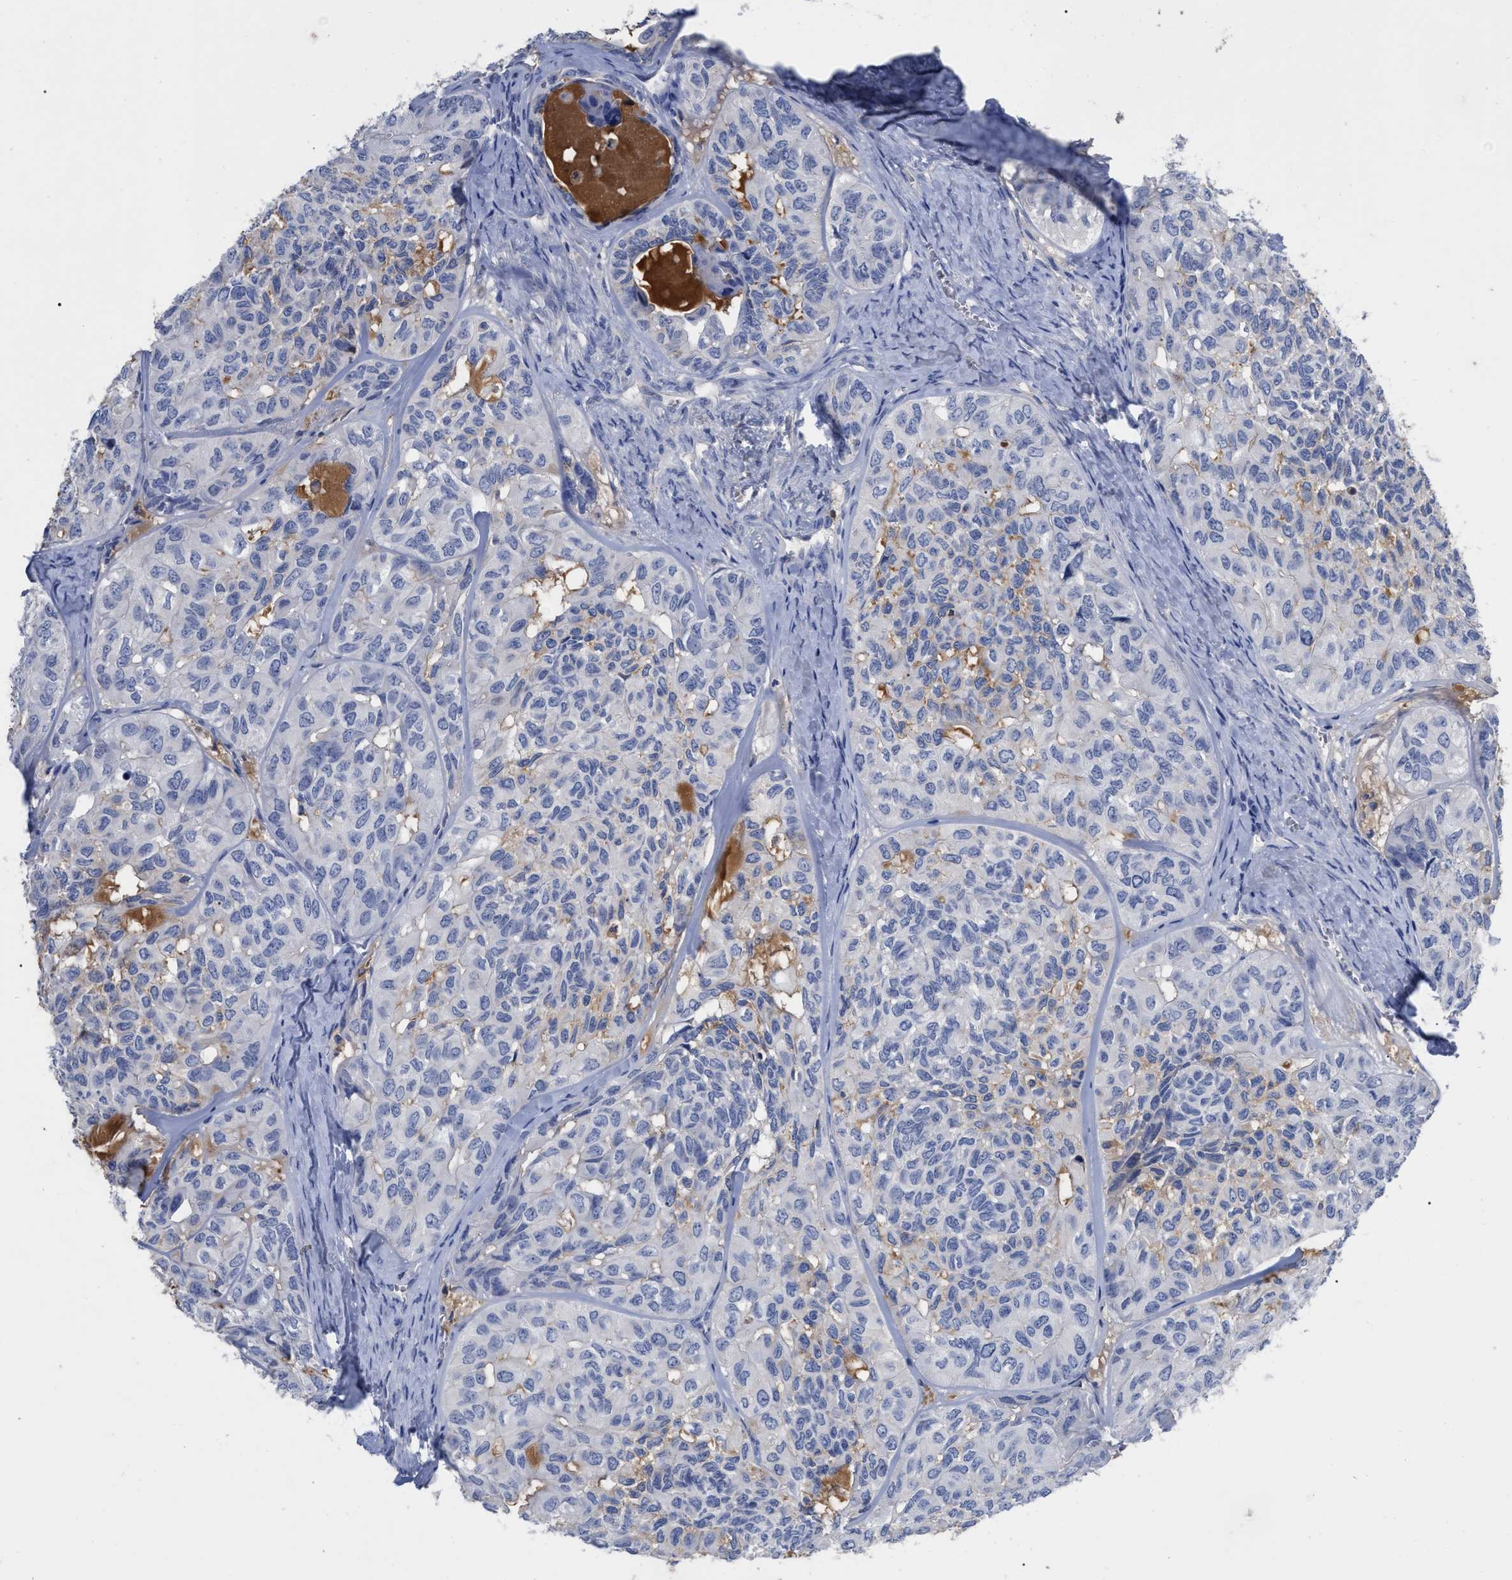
{"staining": {"intensity": "negative", "quantity": "none", "location": "none"}, "tissue": "head and neck cancer", "cell_type": "Tumor cells", "image_type": "cancer", "snomed": [{"axis": "morphology", "description": "Adenocarcinoma, NOS"}, {"axis": "topography", "description": "Salivary gland, NOS"}, {"axis": "topography", "description": "Head-Neck"}], "caption": "High power microscopy photomicrograph of an immunohistochemistry (IHC) micrograph of head and neck cancer, revealing no significant positivity in tumor cells.", "gene": "IGHV5-51", "patient": {"sex": "female", "age": 76}}